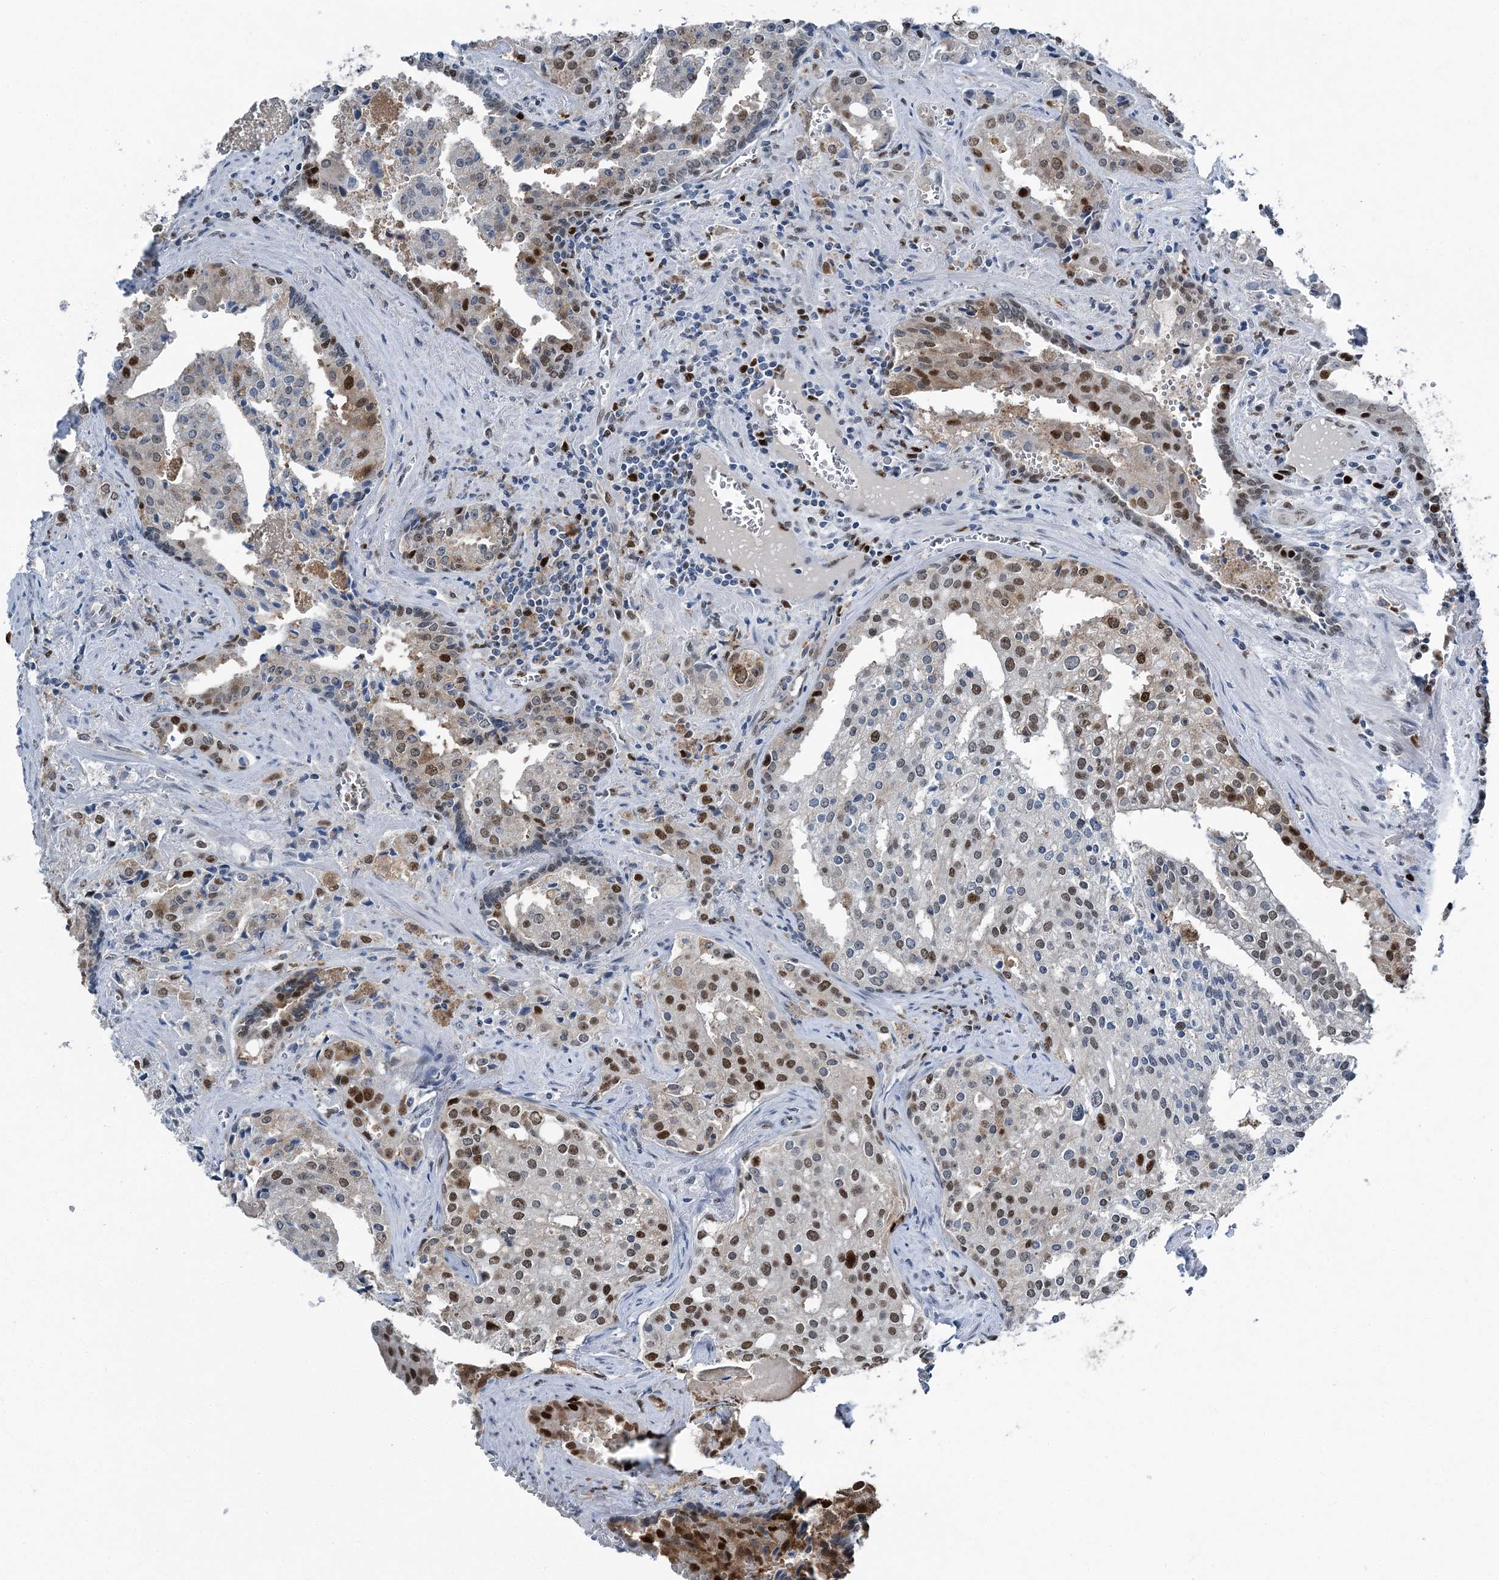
{"staining": {"intensity": "strong", "quantity": "25%-75%", "location": "nuclear"}, "tissue": "prostate cancer", "cell_type": "Tumor cells", "image_type": "cancer", "snomed": [{"axis": "morphology", "description": "Adenocarcinoma, High grade"}, {"axis": "topography", "description": "Prostate"}], "caption": "Protein analysis of prostate high-grade adenocarcinoma tissue shows strong nuclear staining in about 25%-75% of tumor cells.", "gene": "HAT1", "patient": {"sex": "male", "age": 68}}